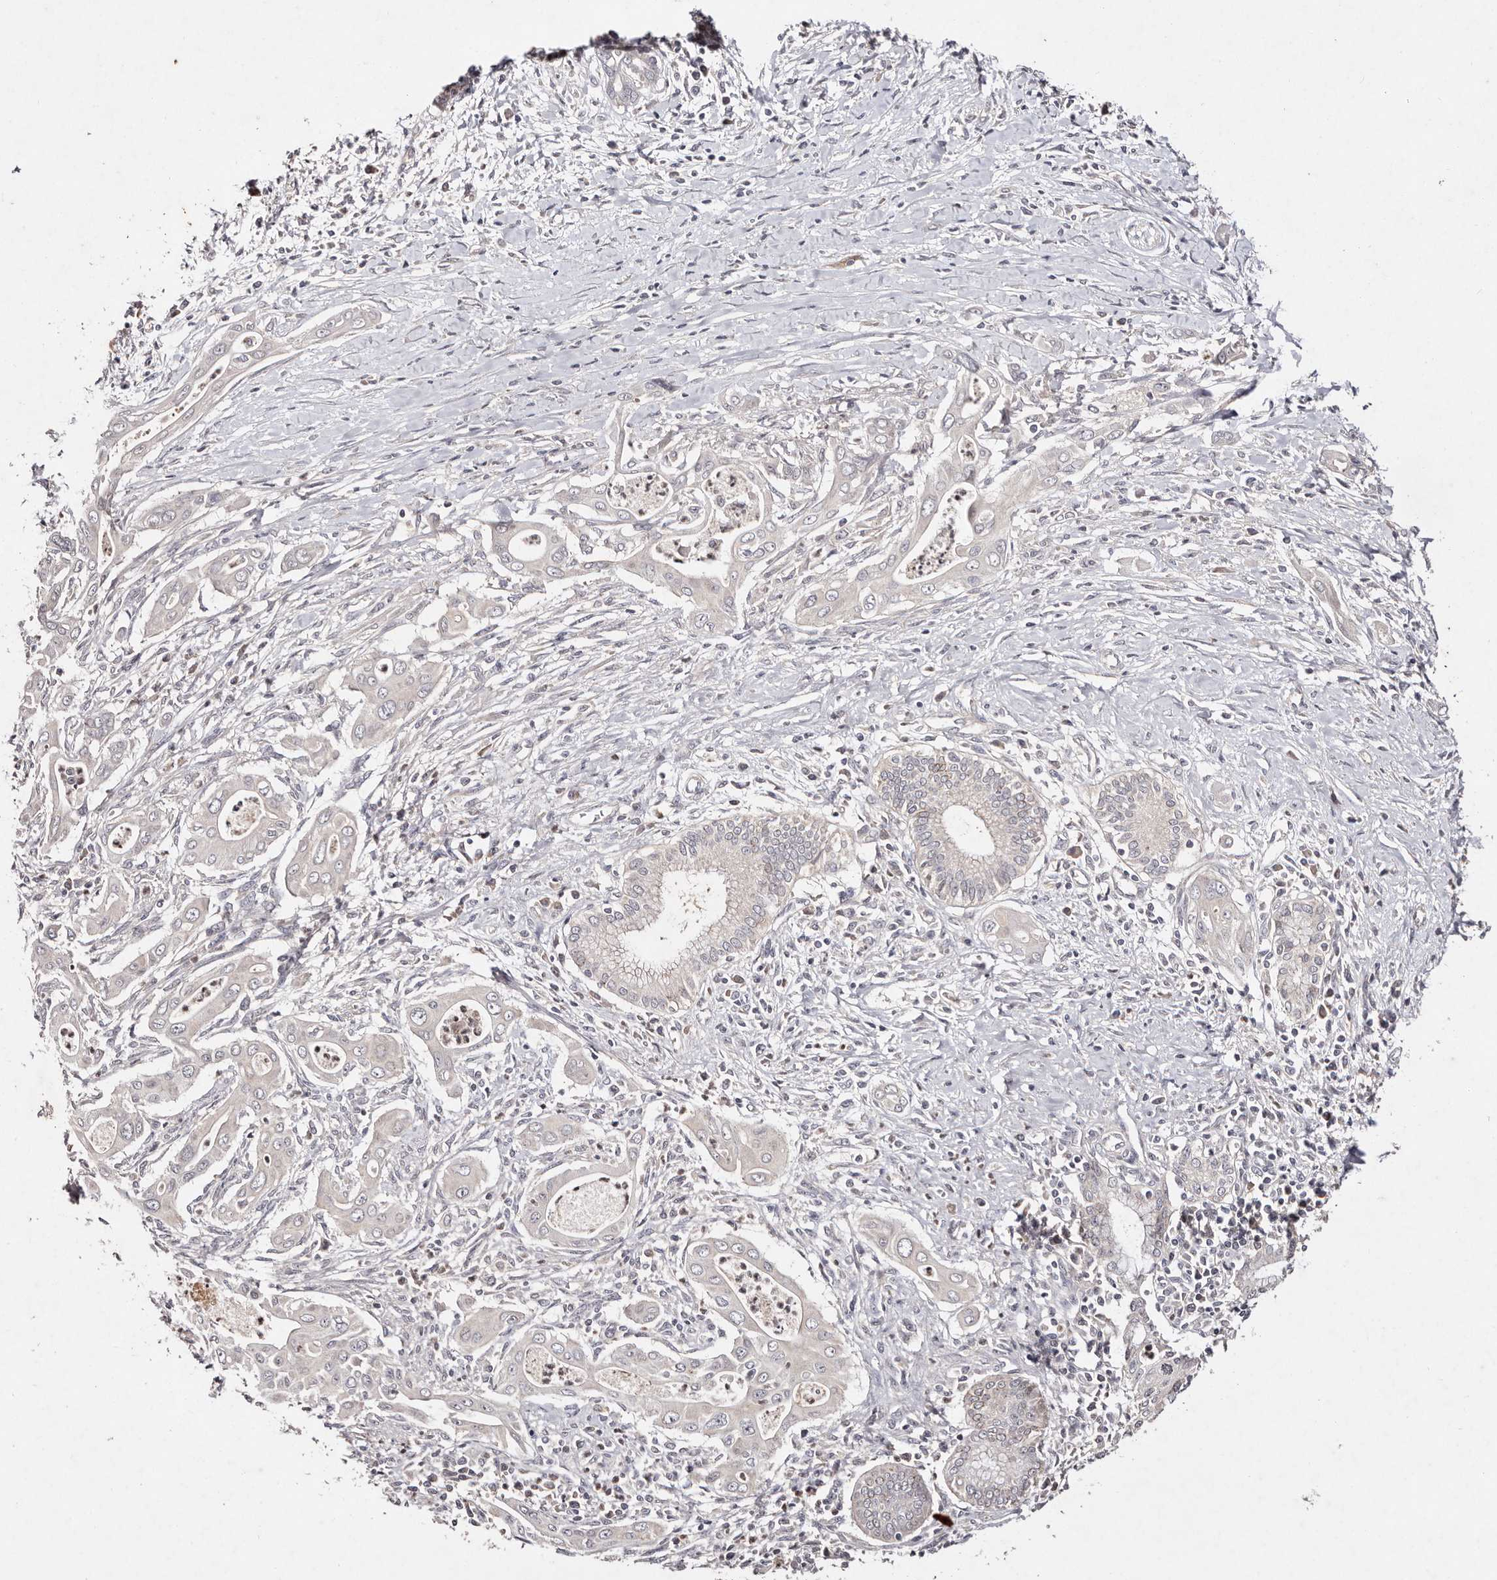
{"staining": {"intensity": "negative", "quantity": "none", "location": "none"}, "tissue": "pancreatic cancer", "cell_type": "Tumor cells", "image_type": "cancer", "snomed": [{"axis": "morphology", "description": "Adenocarcinoma, NOS"}, {"axis": "topography", "description": "Pancreas"}], "caption": "Protein analysis of pancreatic cancer (adenocarcinoma) exhibits no significant expression in tumor cells.", "gene": "TSC2", "patient": {"sex": "male", "age": 58}}